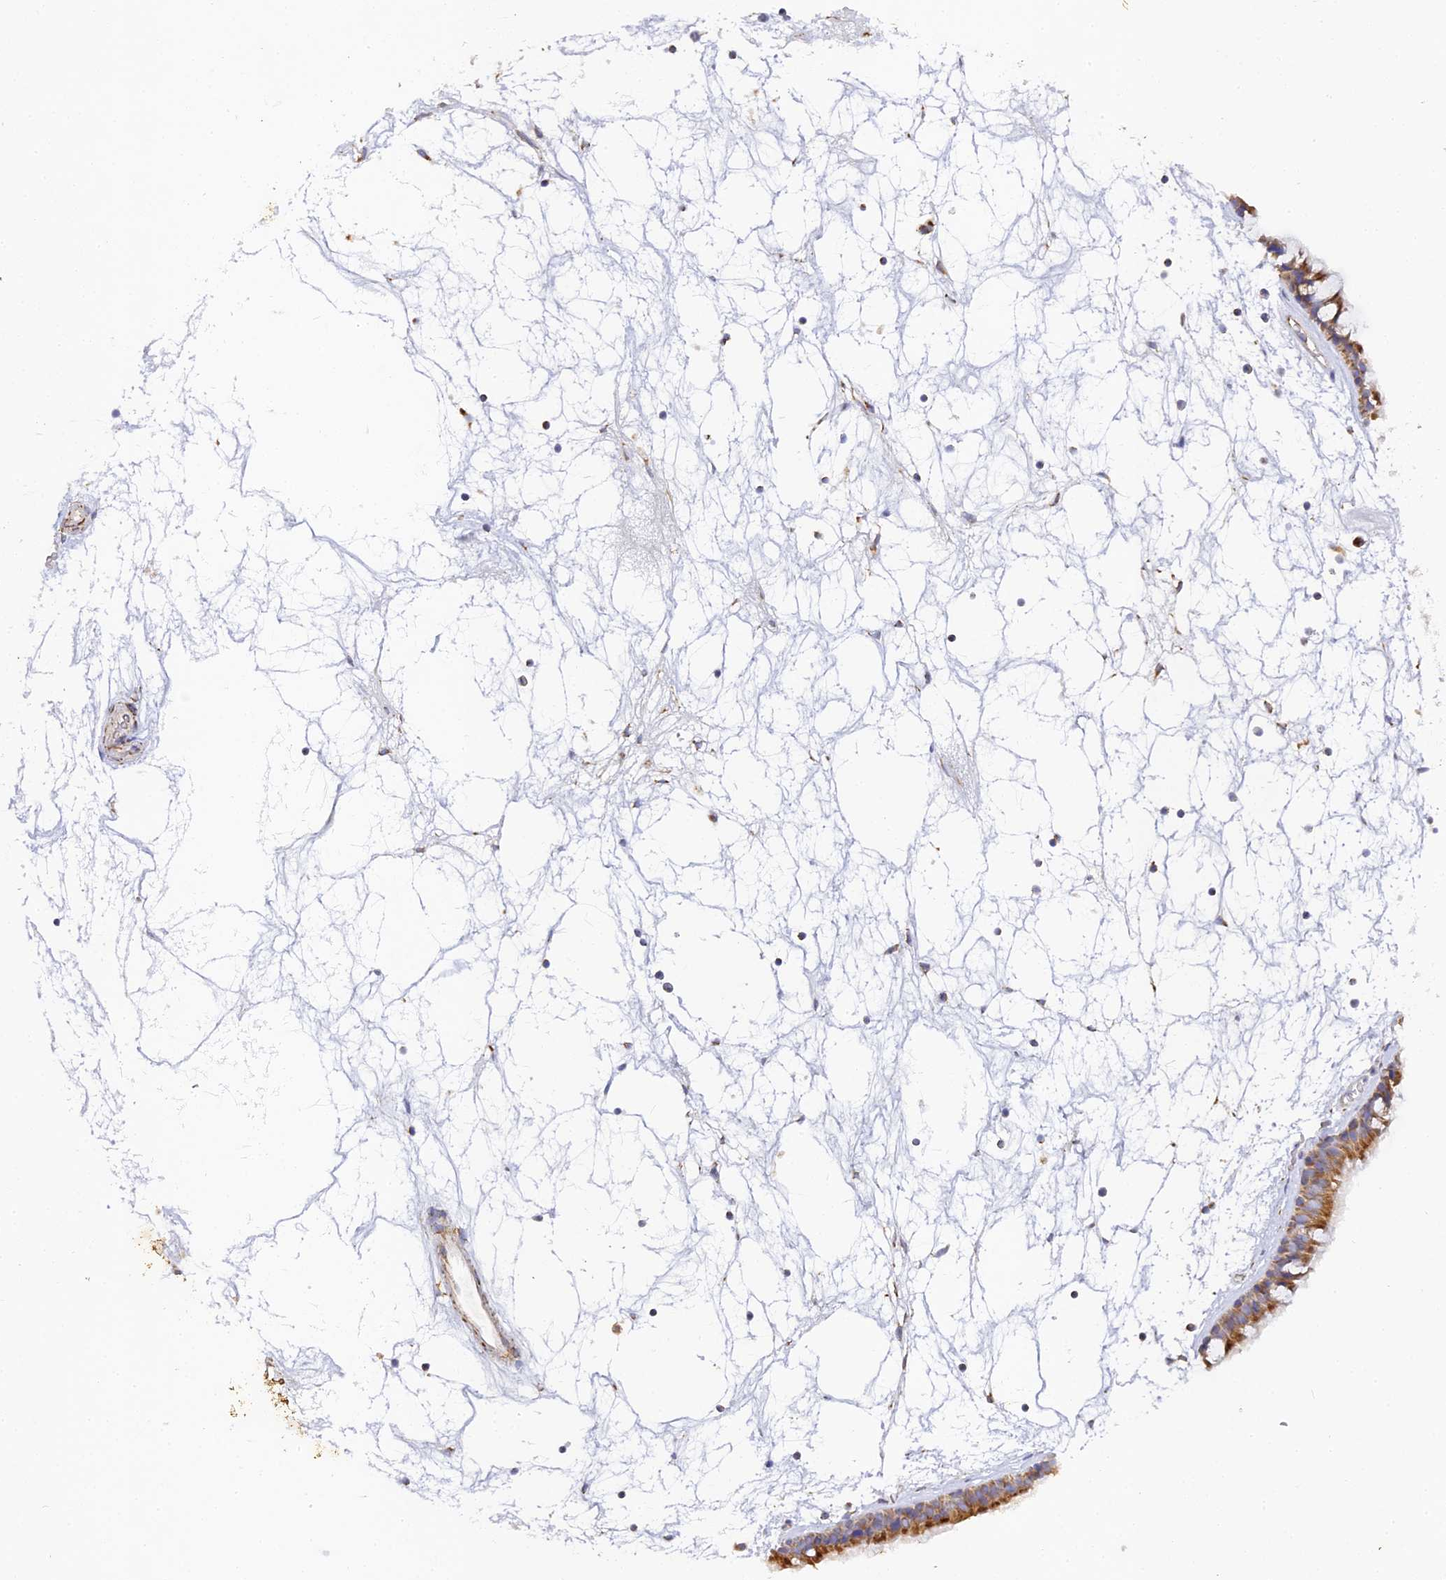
{"staining": {"intensity": "moderate", "quantity": ">75%", "location": "cytoplasmic/membranous"}, "tissue": "nasopharynx", "cell_type": "Respiratory epithelial cells", "image_type": "normal", "snomed": [{"axis": "morphology", "description": "Normal tissue, NOS"}, {"axis": "topography", "description": "Nasopharynx"}], "caption": "Nasopharynx stained with immunohistochemistry (IHC) exhibits moderate cytoplasmic/membranous expression in about >75% of respiratory epithelial cells. Using DAB (3,3'-diaminobenzidine) (brown) and hematoxylin (blue) stains, captured at high magnification using brightfield microscopy.", "gene": "DONSON", "patient": {"sex": "male", "age": 64}}